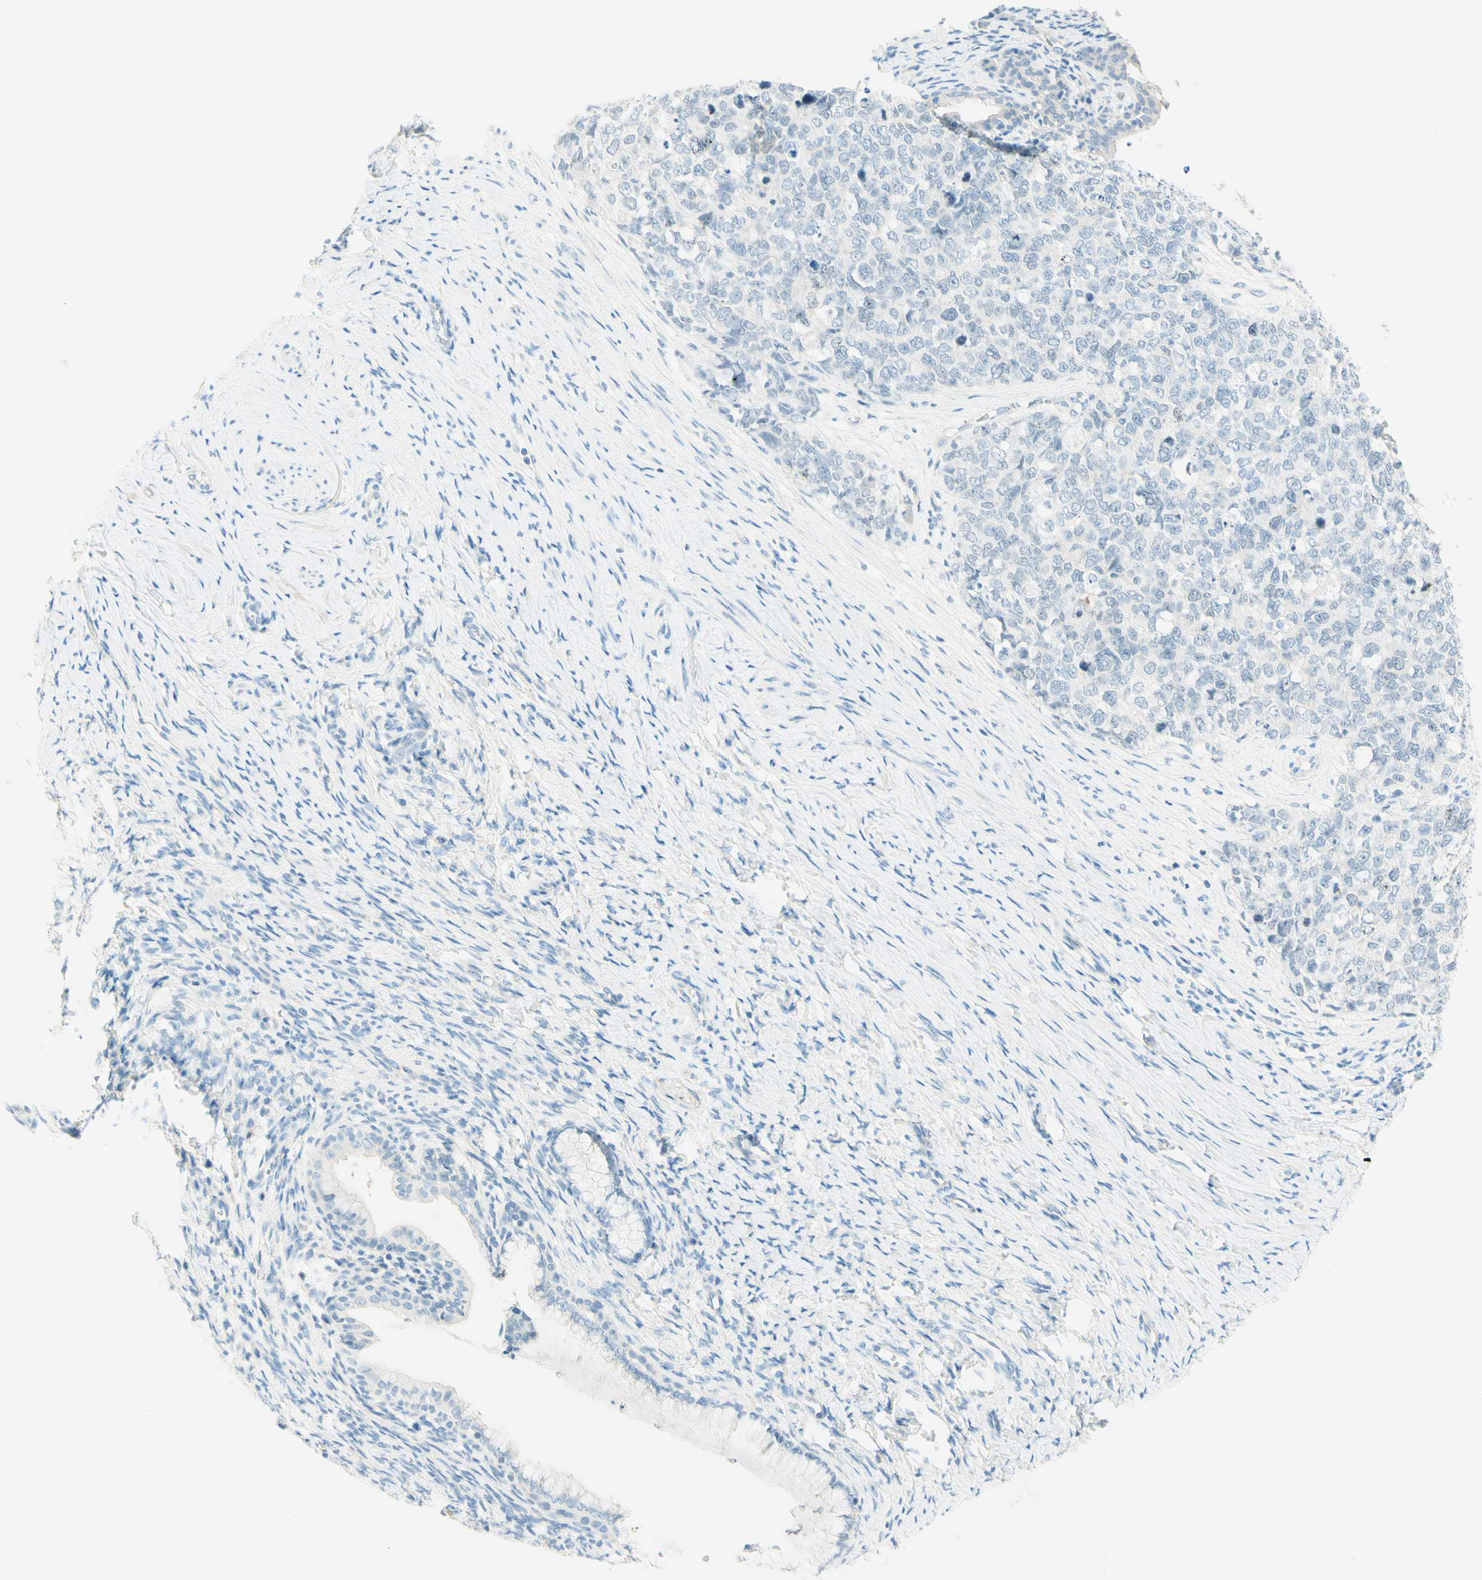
{"staining": {"intensity": "negative", "quantity": "none", "location": "none"}, "tissue": "cervical cancer", "cell_type": "Tumor cells", "image_type": "cancer", "snomed": [{"axis": "morphology", "description": "Squamous cell carcinoma, NOS"}, {"axis": "topography", "description": "Cervix"}], "caption": "DAB immunohistochemical staining of cervical cancer (squamous cell carcinoma) reveals no significant expression in tumor cells.", "gene": "TMEM132D", "patient": {"sex": "female", "age": 63}}